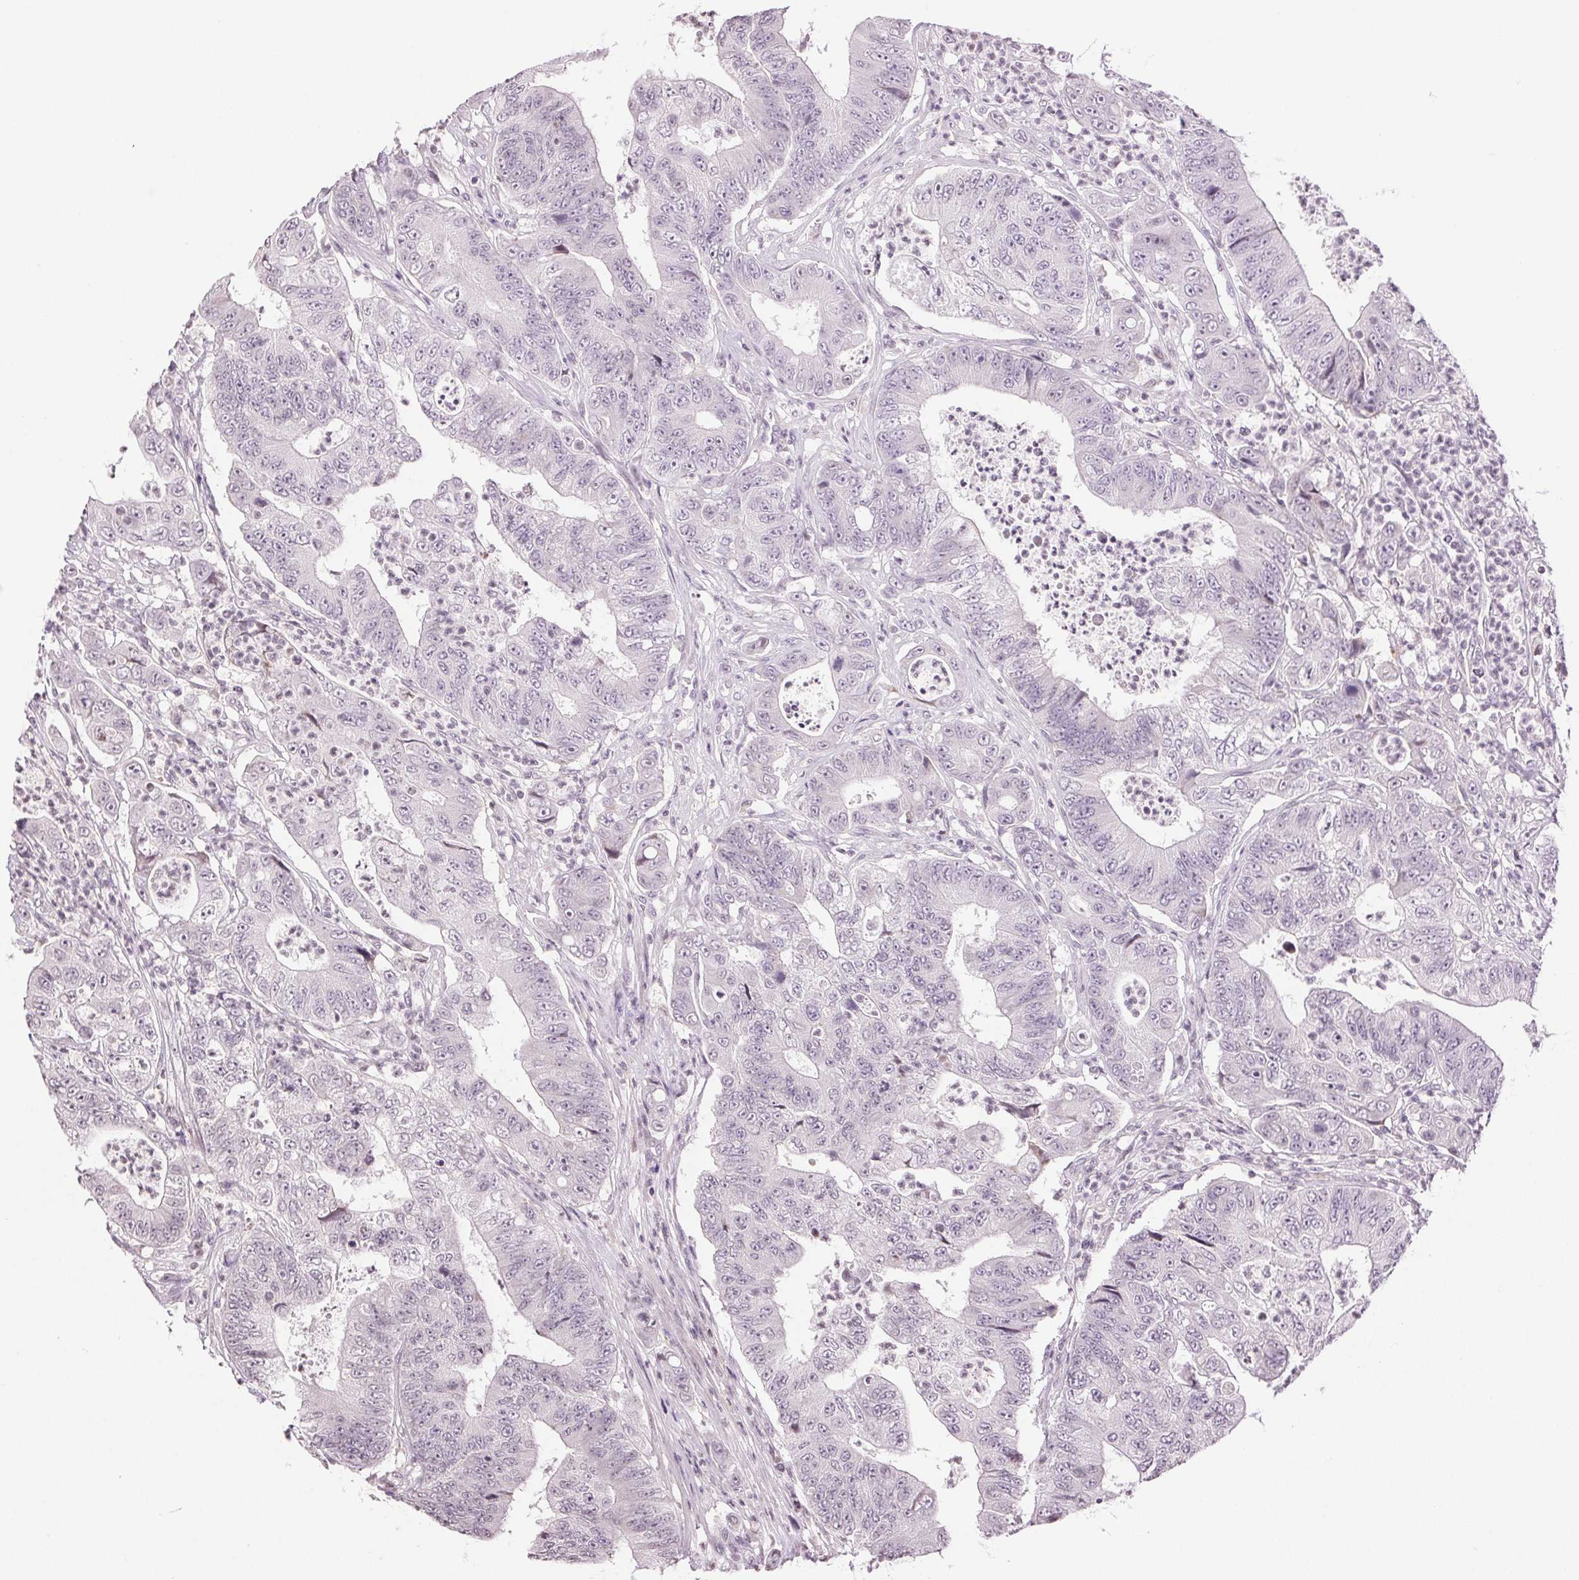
{"staining": {"intensity": "negative", "quantity": "none", "location": "none"}, "tissue": "colorectal cancer", "cell_type": "Tumor cells", "image_type": "cancer", "snomed": [{"axis": "morphology", "description": "Adenocarcinoma, NOS"}, {"axis": "topography", "description": "Colon"}], "caption": "A high-resolution micrograph shows immunohistochemistry (IHC) staining of colorectal adenocarcinoma, which demonstrates no significant staining in tumor cells.", "gene": "TNNT3", "patient": {"sex": "female", "age": 48}}